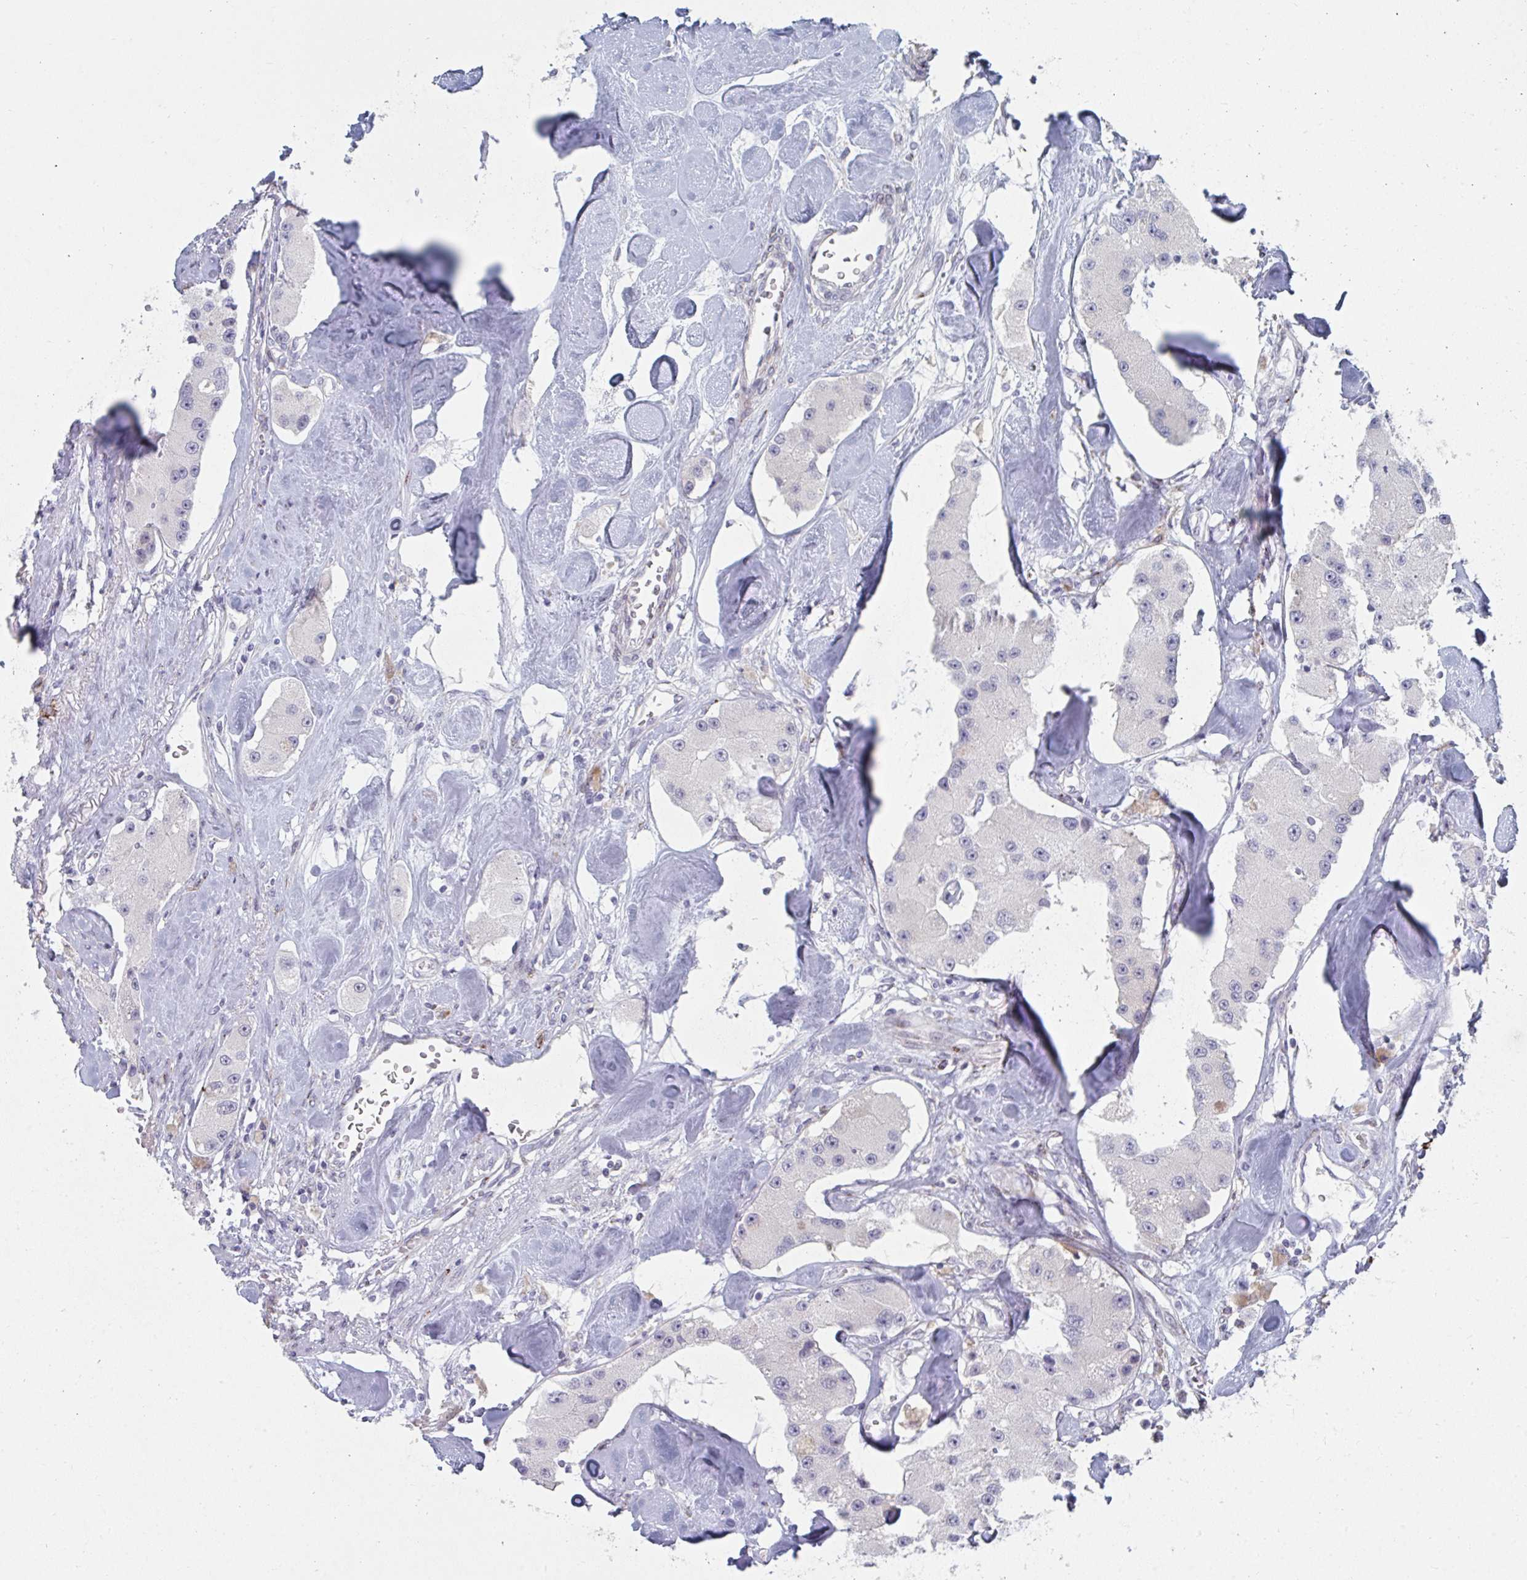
{"staining": {"intensity": "negative", "quantity": "none", "location": "none"}, "tissue": "carcinoid", "cell_type": "Tumor cells", "image_type": "cancer", "snomed": [{"axis": "morphology", "description": "Carcinoid, malignant, NOS"}, {"axis": "topography", "description": "Pancreas"}], "caption": "A high-resolution micrograph shows IHC staining of malignant carcinoid, which reveals no significant expression in tumor cells.", "gene": "PSMG1", "patient": {"sex": "male", "age": 41}}